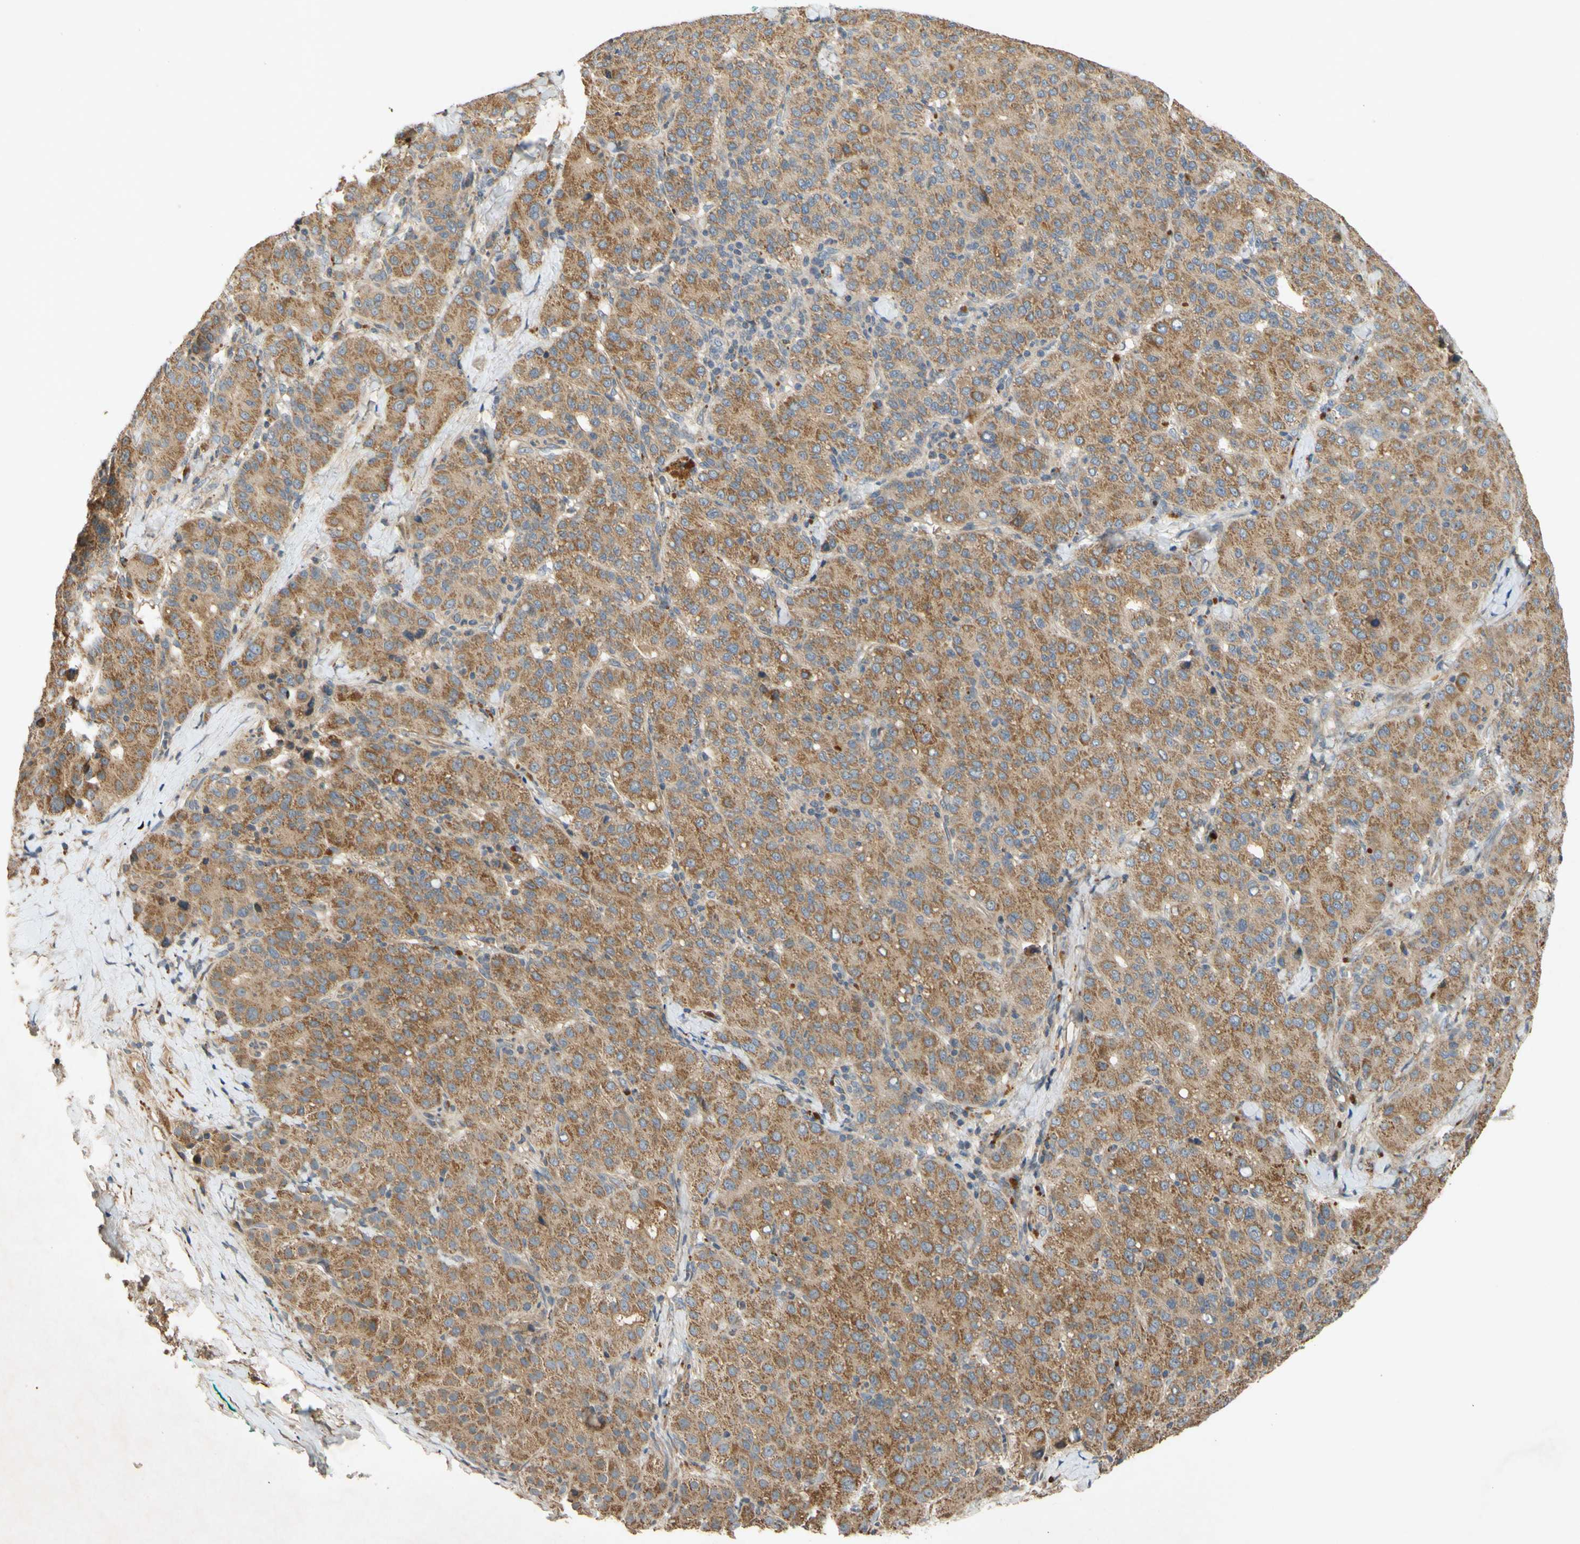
{"staining": {"intensity": "moderate", "quantity": ">75%", "location": "cytoplasmic/membranous"}, "tissue": "liver cancer", "cell_type": "Tumor cells", "image_type": "cancer", "snomed": [{"axis": "morphology", "description": "Carcinoma, Hepatocellular, NOS"}, {"axis": "topography", "description": "Liver"}], "caption": "An image of liver cancer stained for a protein shows moderate cytoplasmic/membranous brown staining in tumor cells. Nuclei are stained in blue.", "gene": "PARD6A", "patient": {"sex": "male", "age": 65}}